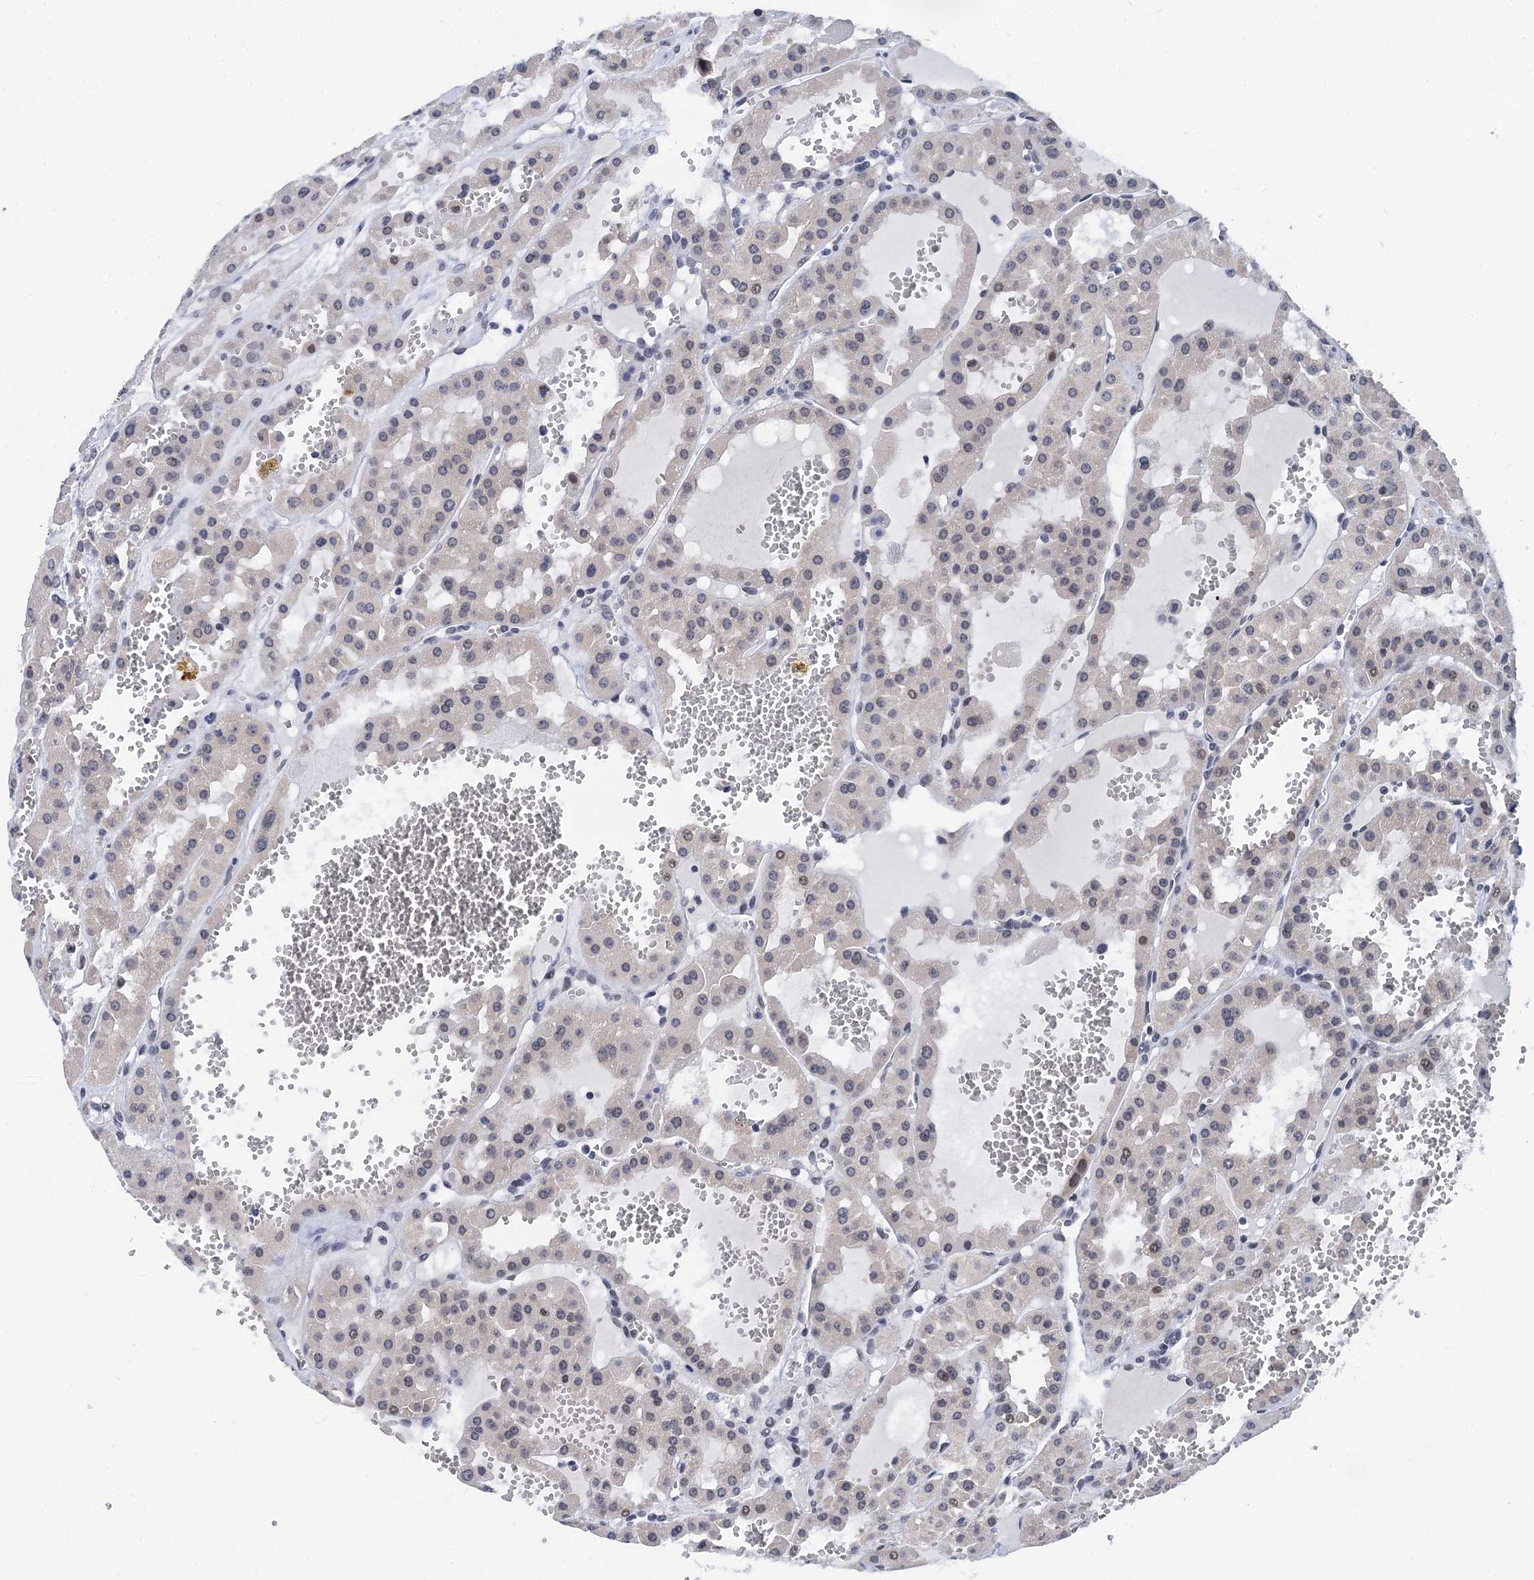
{"staining": {"intensity": "weak", "quantity": "<25%", "location": "nuclear"}, "tissue": "renal cancer", "cell_type": "Tumor cells", "image_type": "cancer", "snomed": [{"axis": "morphology", "description": "Carcinoma, NOS"}, {"axis": "topography", "description": "Kidney"}], "caption": "Immunohistochemical staining of renal cancer (carcinoma) exhibits no significant staining in tumor cells.", "gene": "C16orf87", "patient": {"sex": "female", "age": 75}}